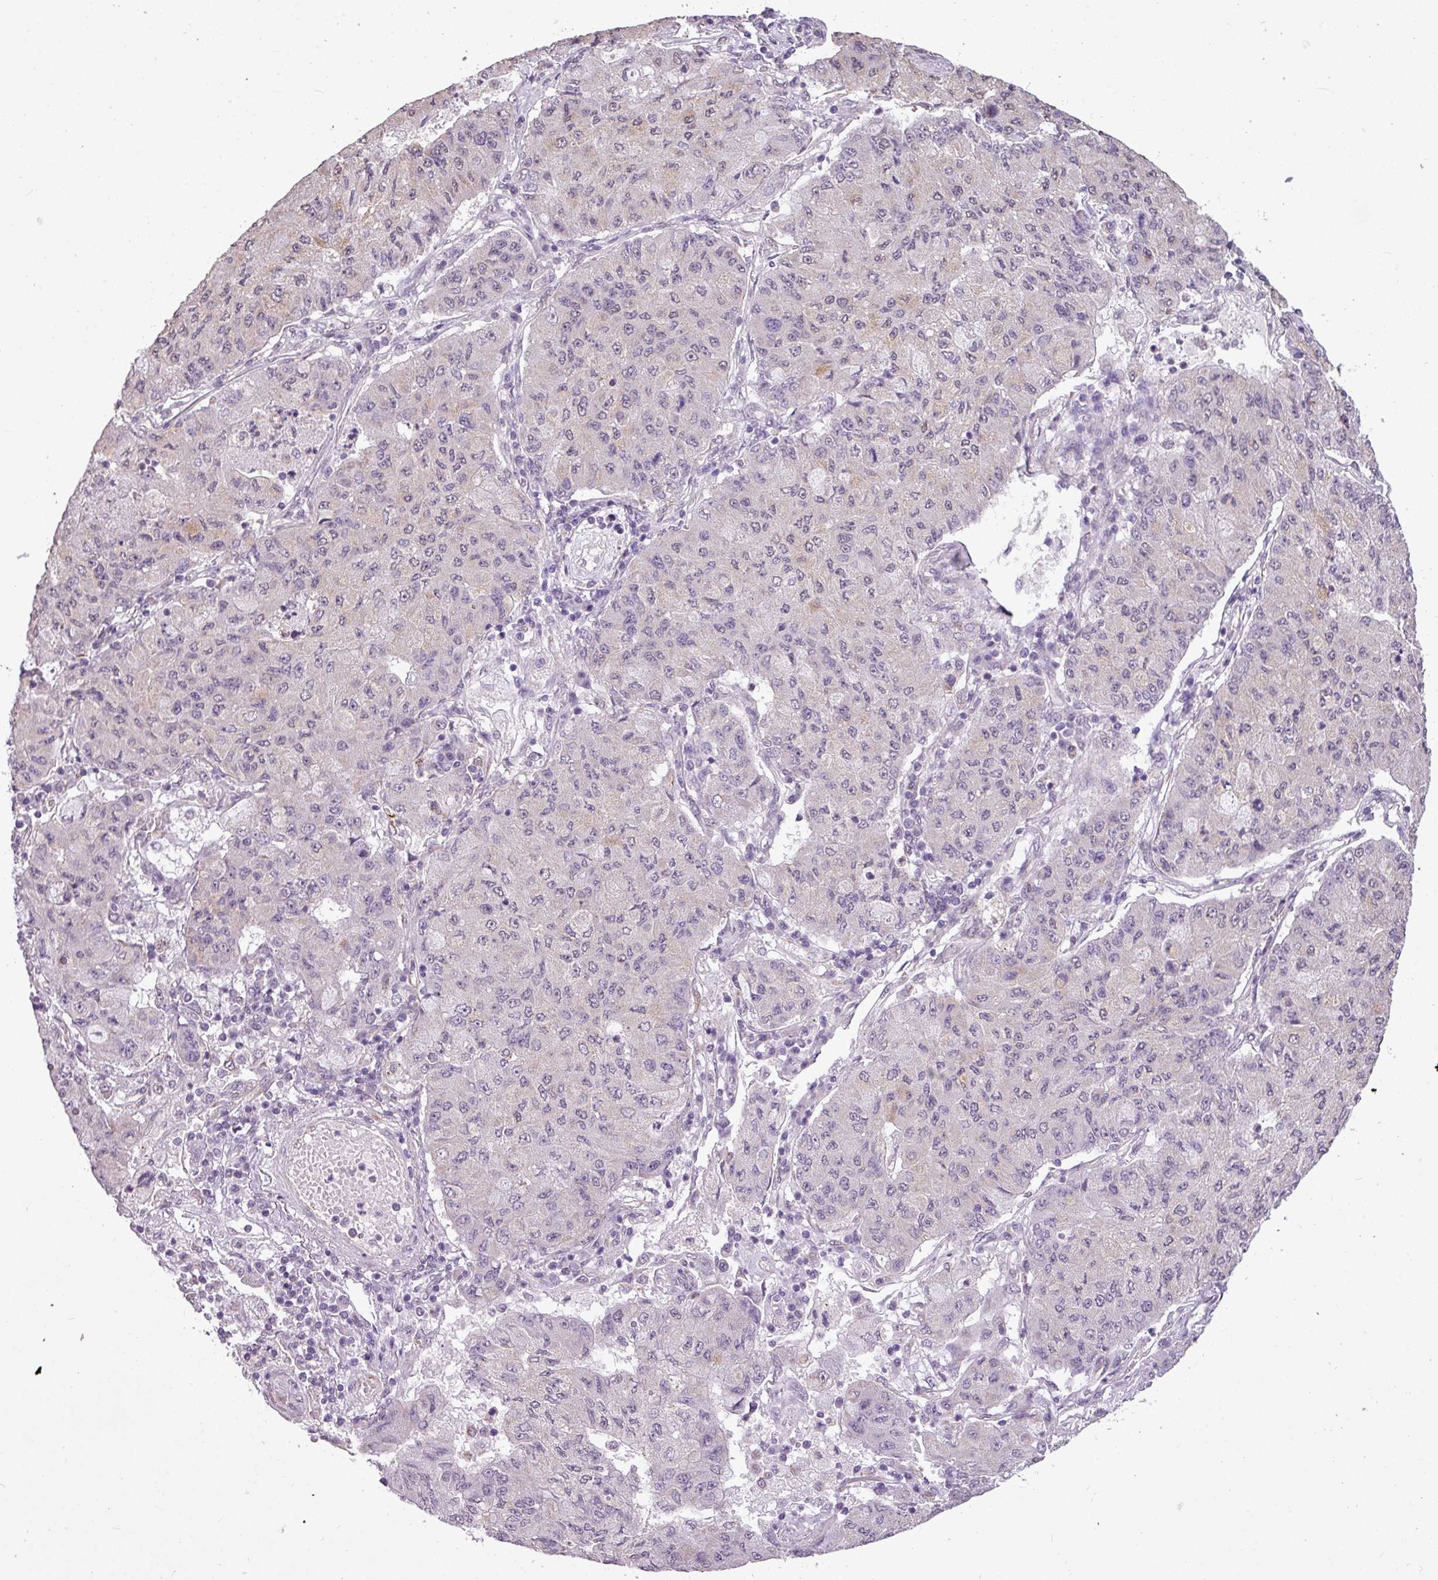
{"staining": {"intensity": "negative", "quantity": "none", "location": "none"}, "tissue": "lung cancer", "cell_type": "Tumor cells", "image_type": "cancer", "snomed": [{"axis": "morphology", "description": "Squamous cell carcinoma, NOS"}, {"axis": "topography", "description": "Lung"}], "caption": "Histopathology image shows no protein expression in tumor cells of lung cancer tissue.", "gene": "ALDH2", "patient": {"sex": "male", "age": 74}}